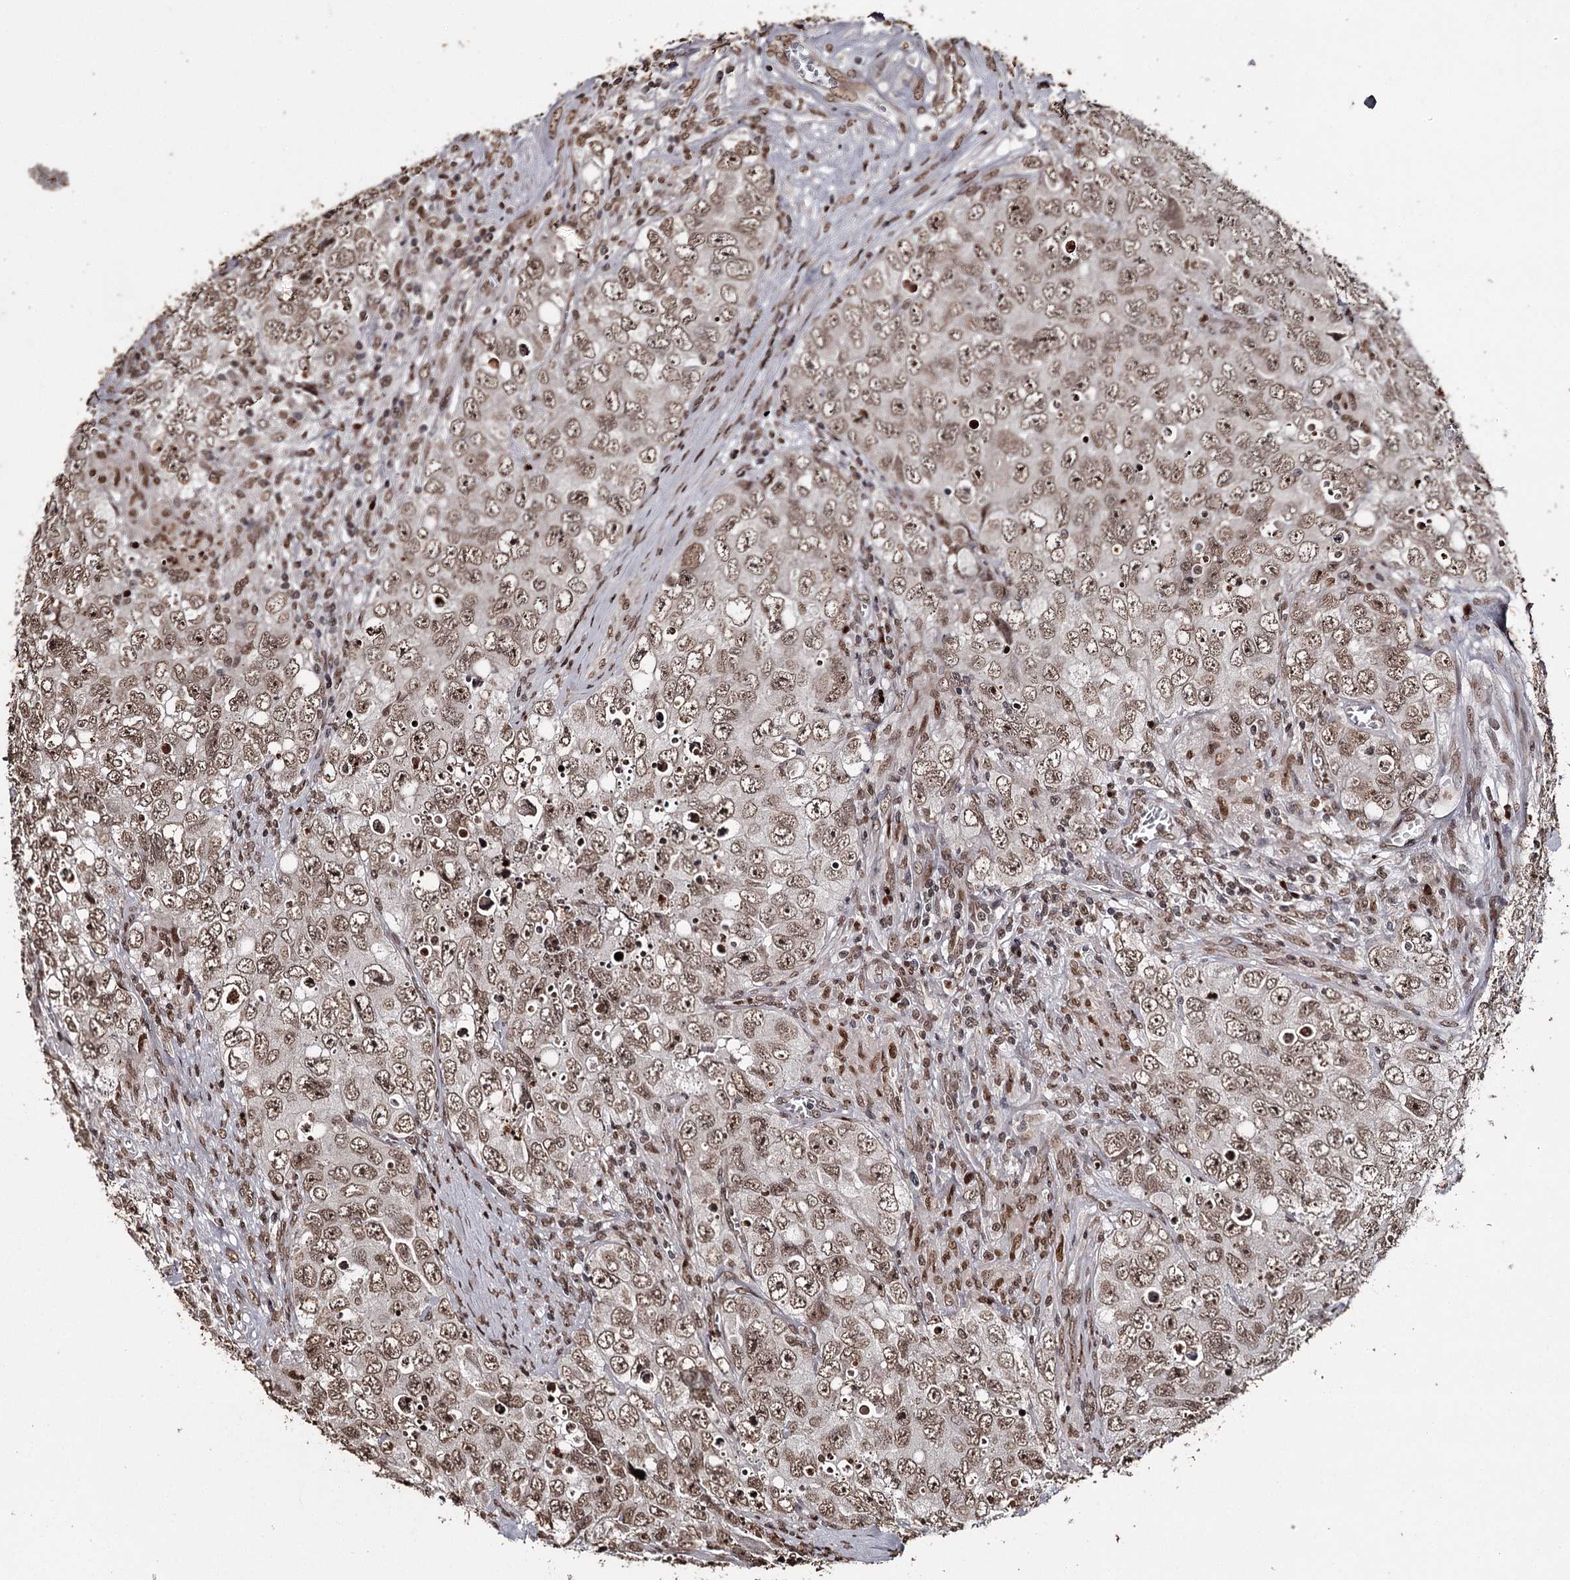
{"staining": {"intensity": "moderate", "quantity": ">75%", "location": "nuclear"}, "tissue": "testis cancer", "cell_type": "Tumor cells", "image_type": "cancer", "snomed": [{"axis": "morphology", "description": "Seminoma, NOS"}, {"axis": "morphology", "description": "Carcinoma, Embryonal, NOS"}, {"axis": "topography", "description": "Testis"}], "caption": "Human testis cancer (embryonal carcinoma) stained with a protein marker displays moderate staining in tumor cells.", "gene": "THYN1", "patient": {"sex": "male", "age": 43}}